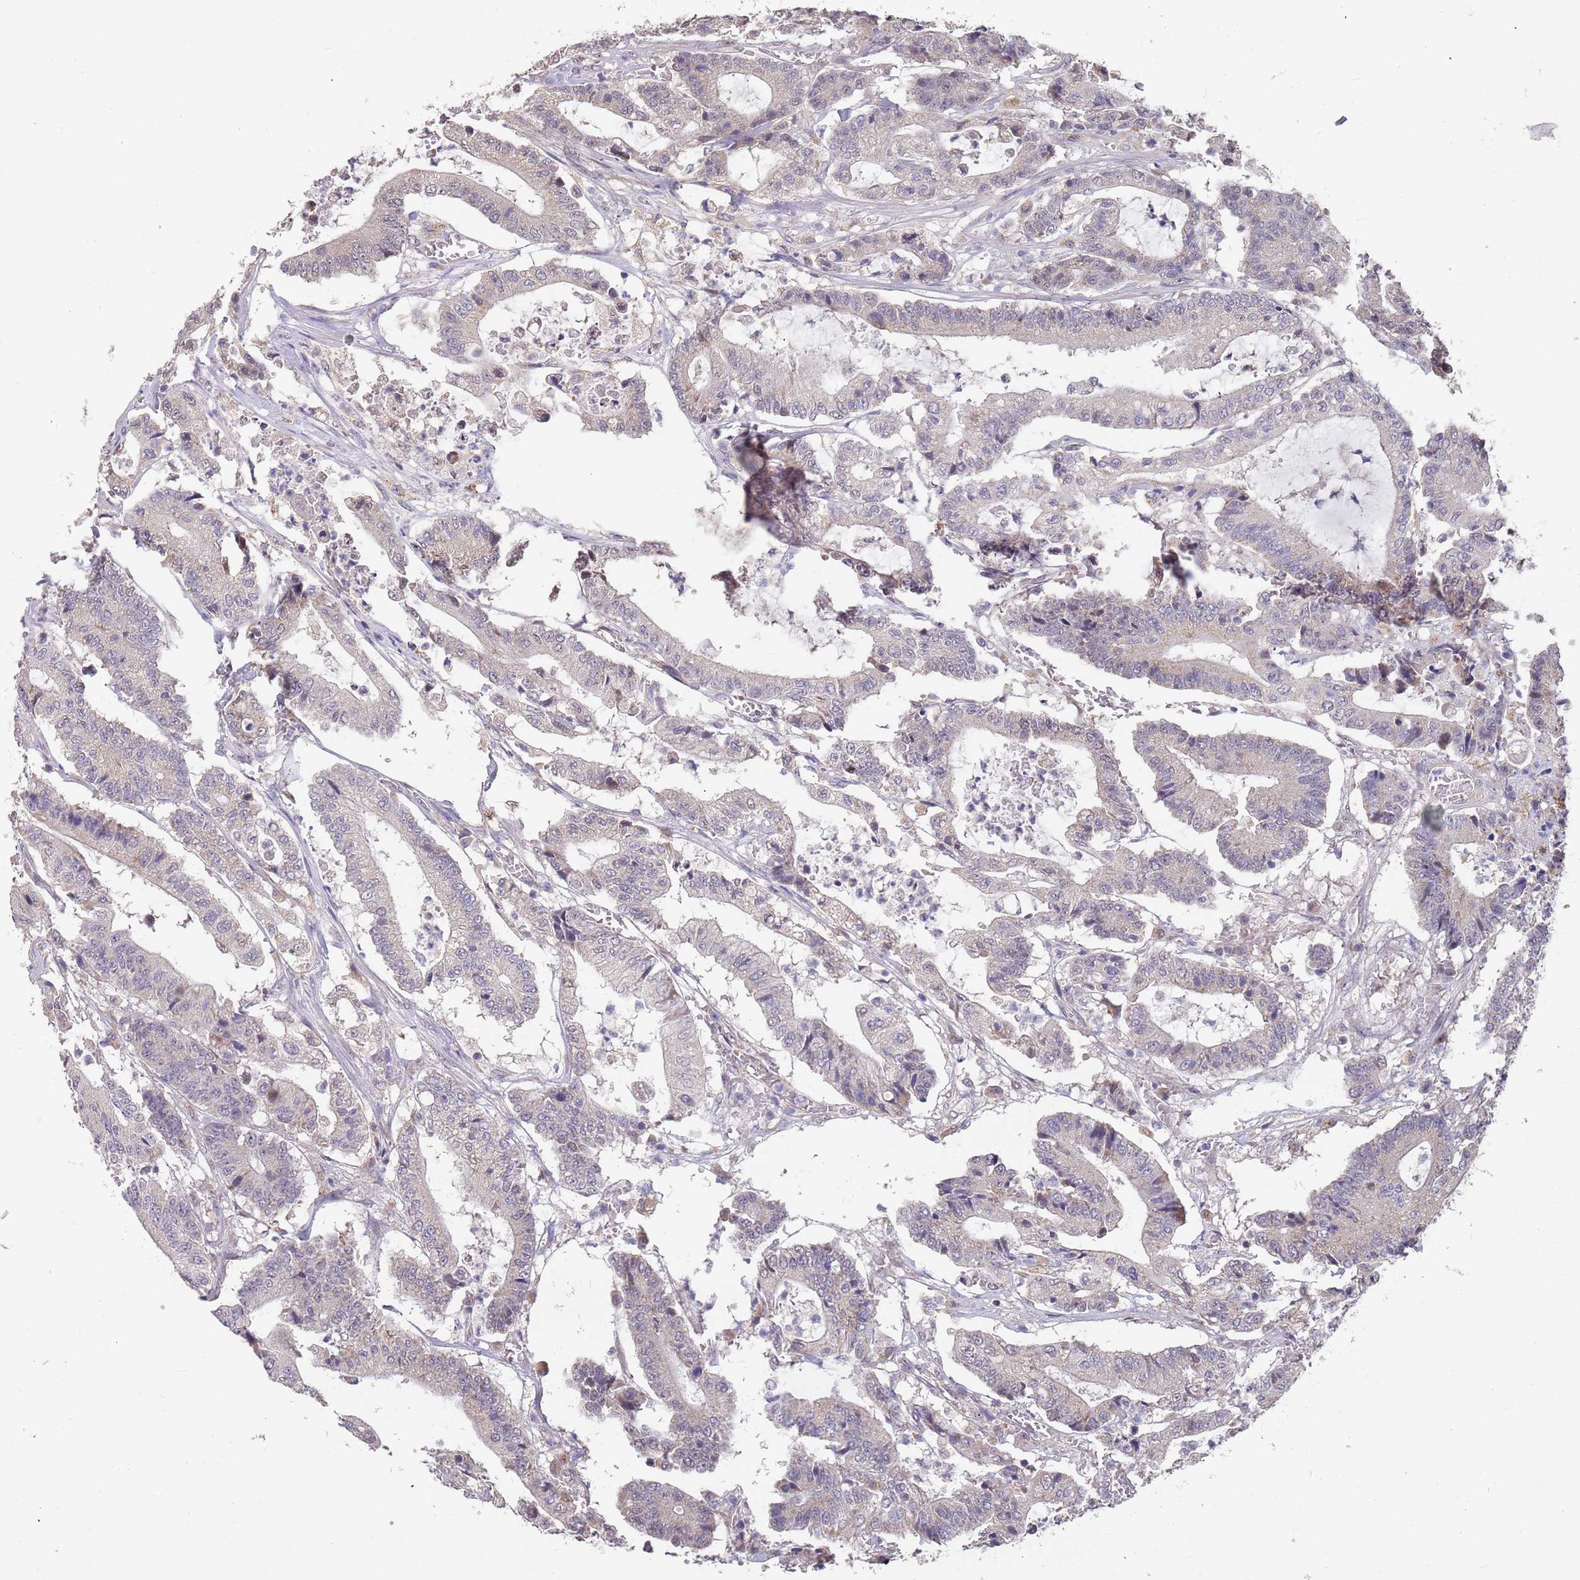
{"staining": {"intensity": "negative", "quantity": "none", "location": "none"}, "tissue": "colorectal cancer", "cell_type": "Tumor cells", "image_type": "cancer", "snomed": [{"axis": "morphology", "description": "Adenocarcinoma, NOS"}, {"axis": "topography", "description": "Colon"}], "caption": "Immunohistochemistry image of neoplastic tissue: adenocarcinoma (colorectal) stained with DAB shows no significant protein positivity in tumor cells. (Stains: DAB (3,3'-diaminobenzidine) immunohistochemistry (IHC) with hematoxylin counter stain, Microscopy: brightfield microscopy at high magnification).", "gene": "TMEM64", "patient": {"sex": "female", "age": 84}}